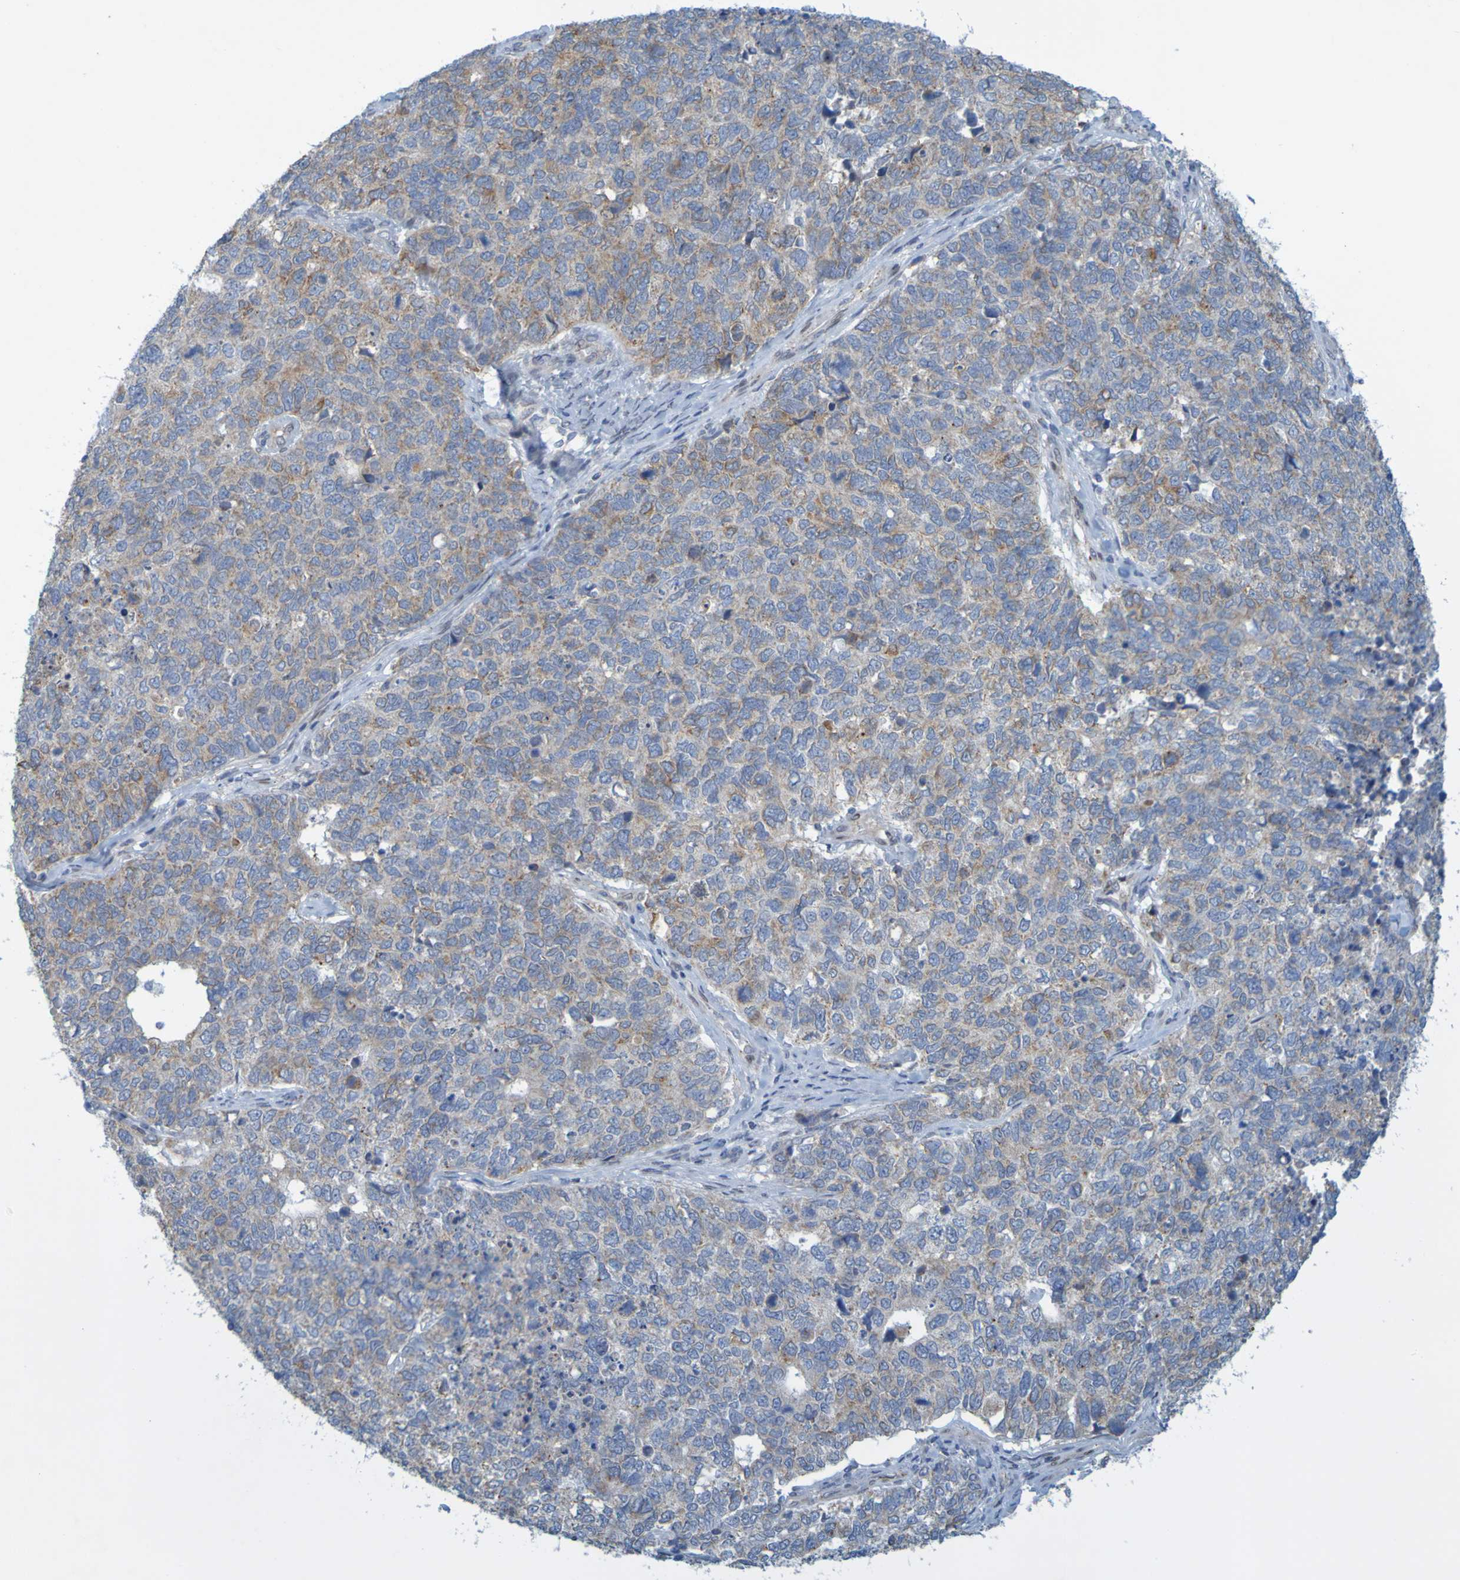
{"staining": {"intensity": "moderate", "quantity": ">75%", "location": "cytoplasmic/membranous"}, "tissue": "cervical cancer", "cell_type": "Tumor cells", "image_type": "cancer", "snomed": [{"axis": "morphology", "description": "Squamous cell carcinoma, NOS"}, {"axis": "topography", "description": "Cervix"}], "caption": "Cervical cancer tissue demonstrates moderate cytoplasmic/membranous expression in approximately >75% of tumor cells The staining was performed using DAB, with brown indicating positive protein expression. Nuclei are stained blue with hematoxylin.", "gene": "MAG", "patient": {"sex": "female", "age": 63}}